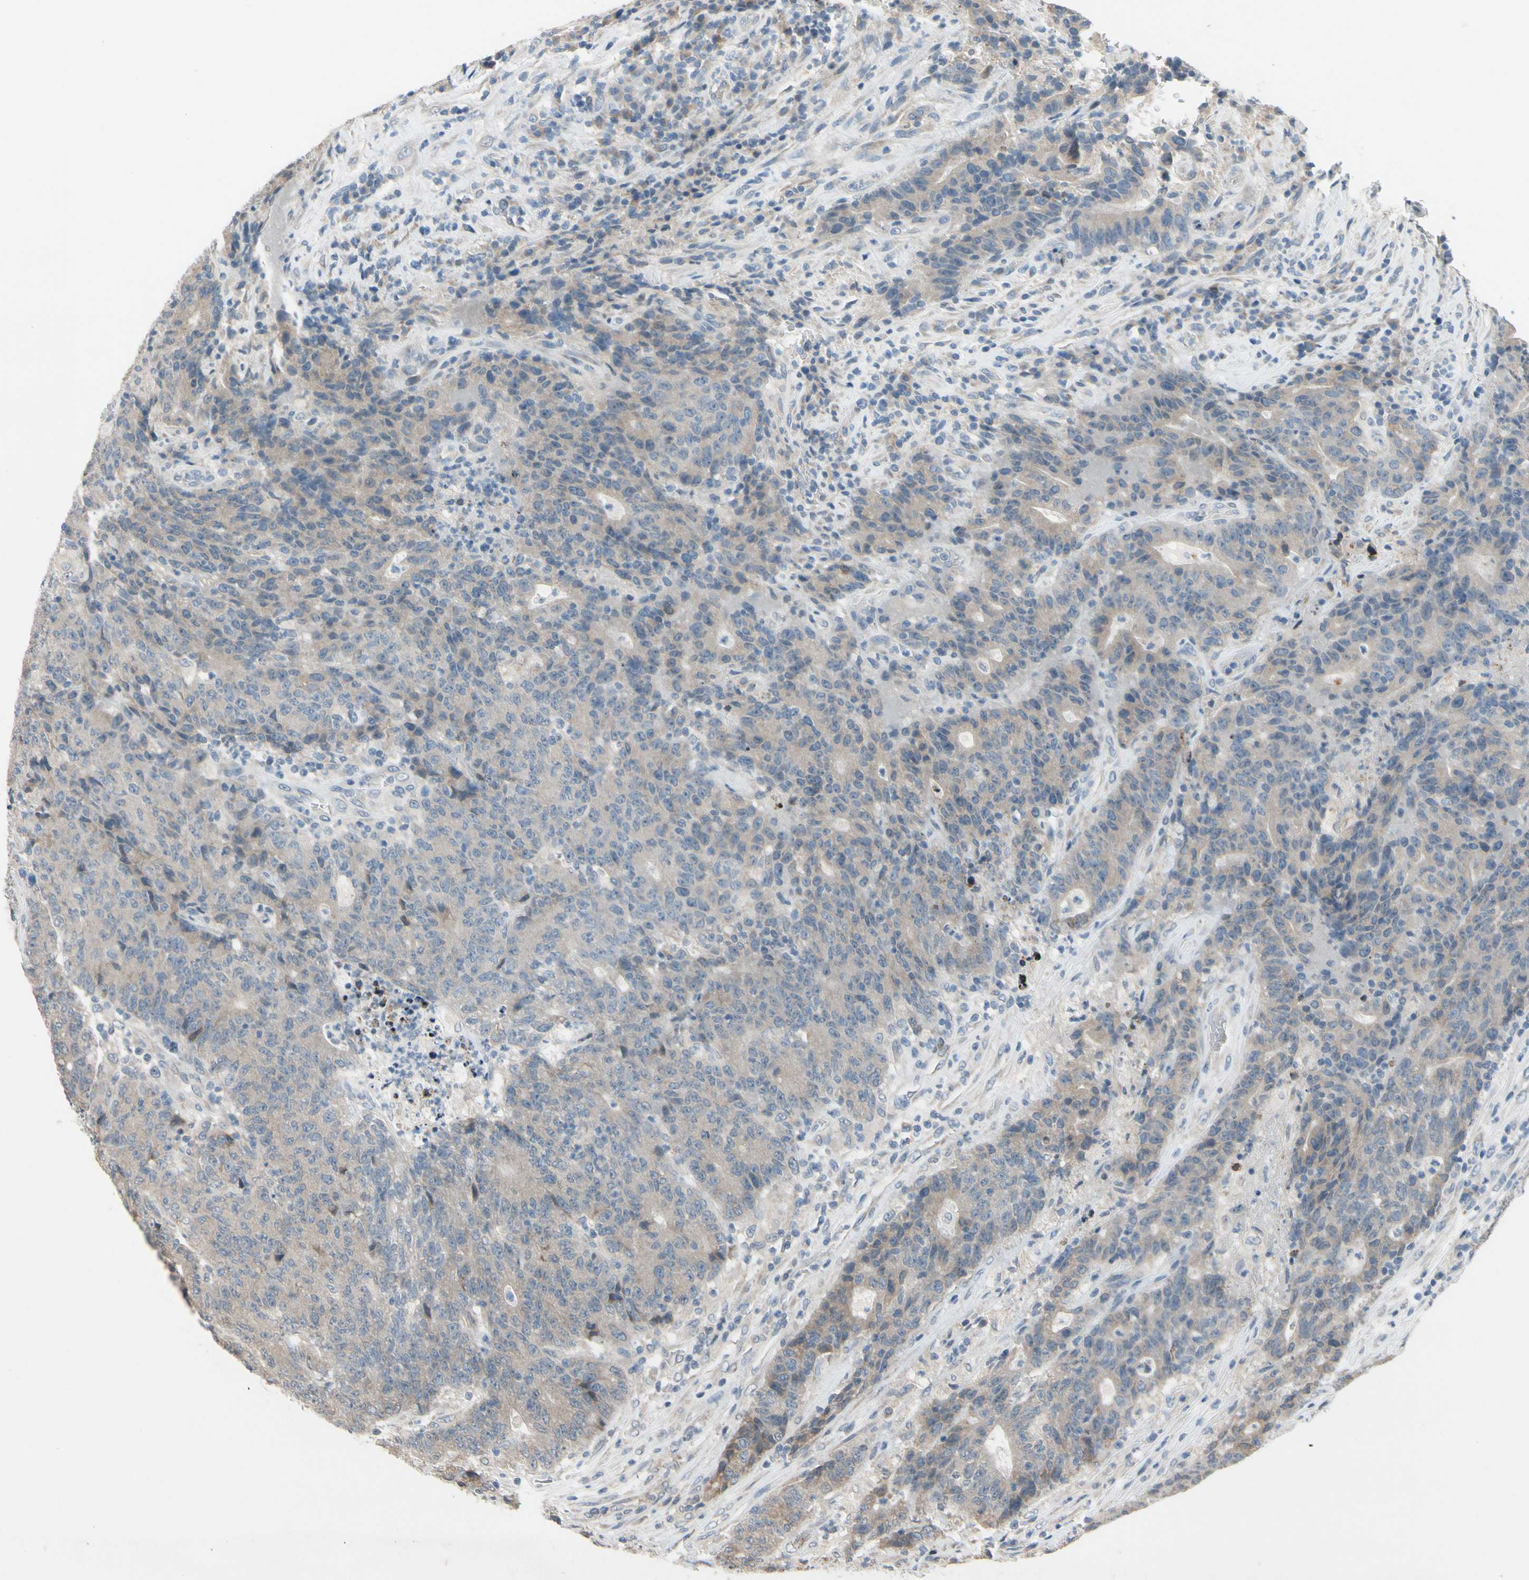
{"staining": {"intensity": "weak", "quantity": ">75%", "location": "cytoplasmic/membranous"}, "tissue": "colorectal cancer", "cell_type": "Tumor cells", "image_type": "cancer", "snomed": [{"axis": "morphology", "description": "Normal tissue, NOS"}, {"axis": "morphology", "description": "Adenocarcinoma, NOS"}, {"axis": "topography", "description": "Colon"}], "caption": "About >75% of tumor cells in colorectal cancer (adenocarcinoma) reveal weak cytoplasmic/membranous protein expression as visualized by brown immunohistochemical staining.", "gene": "PIP5K1B", "patient": {"sex": "female", "age": 75}}